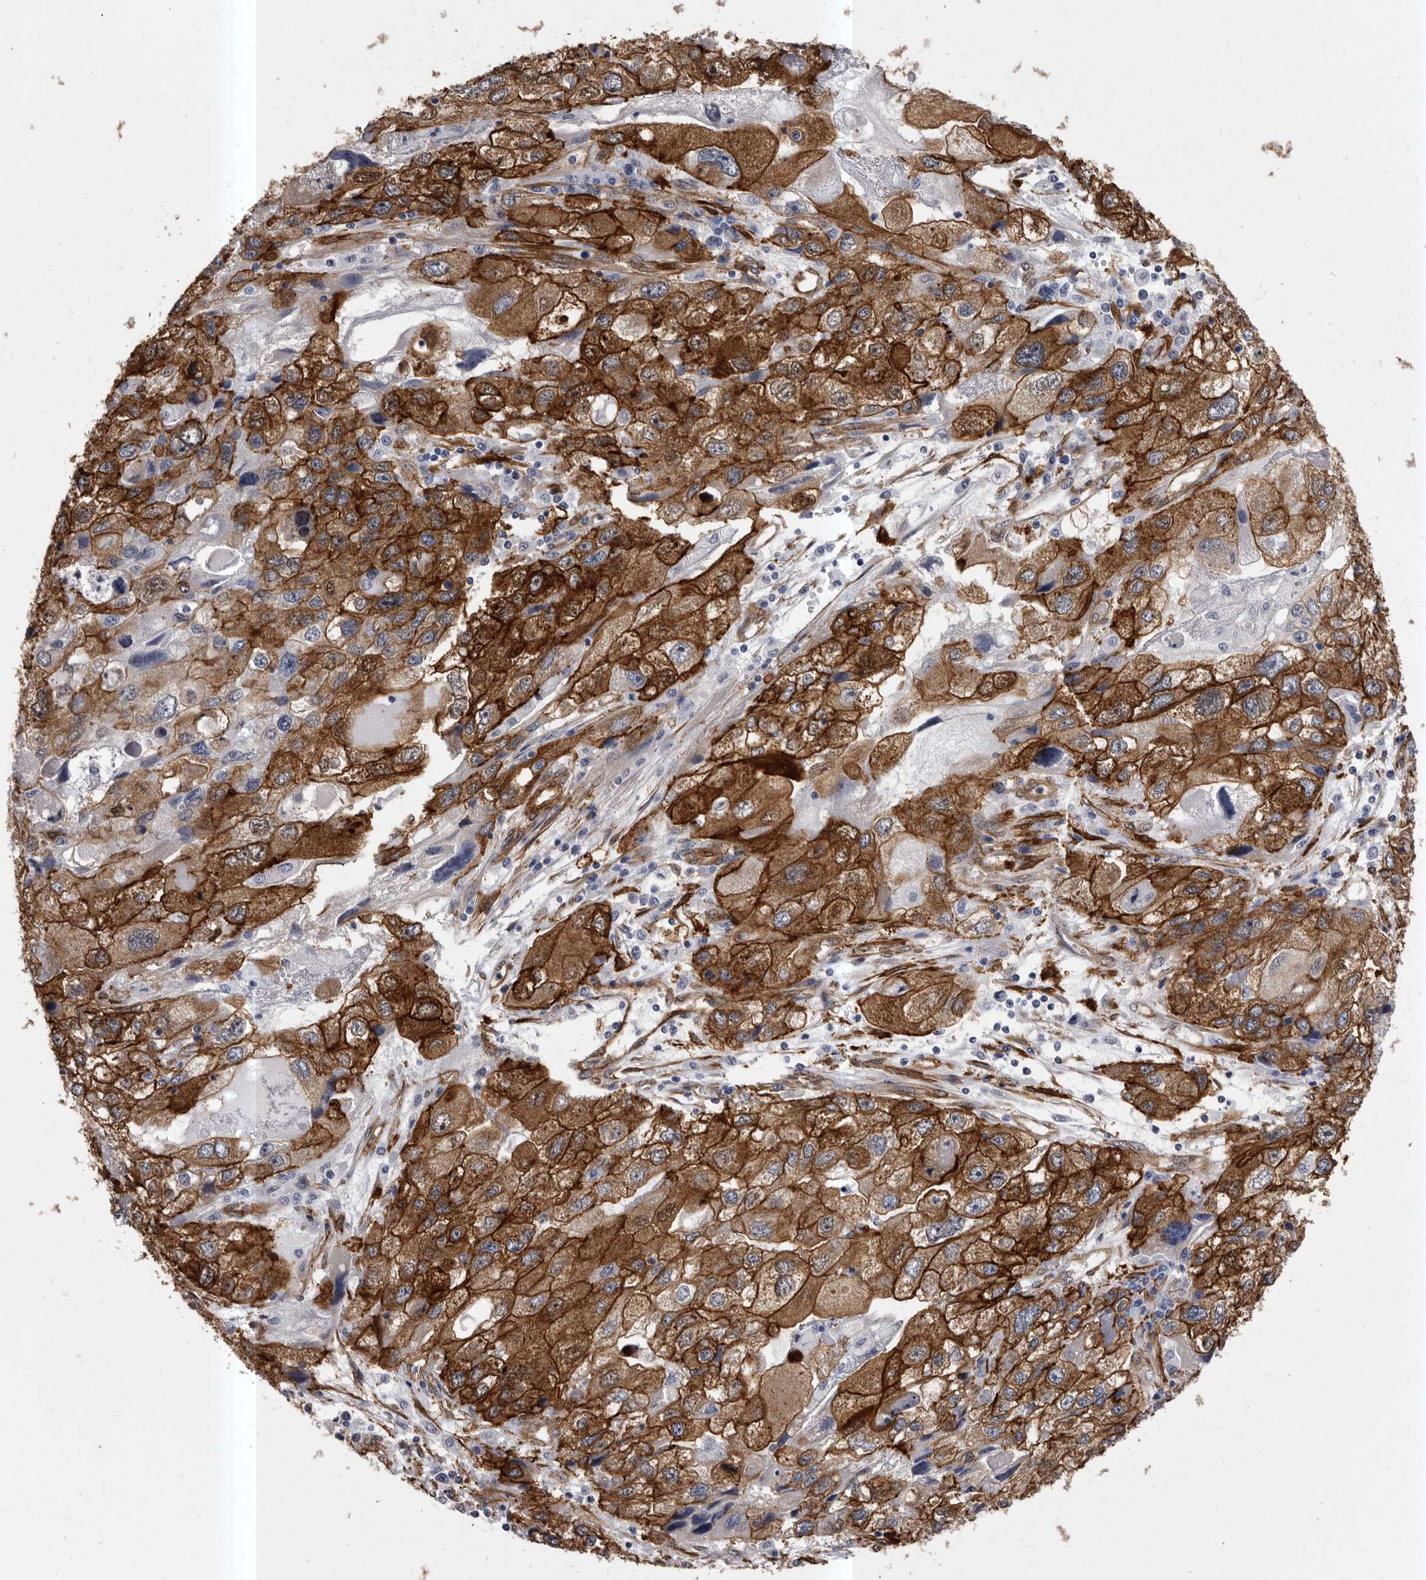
{"staining": {"intensity": "strong", "quantity": ">75%", "location": "cytoplasmic/membranous"}, "tissue": "endometrial cancer", "cell_type": "Tumor cells", "image_type": "cancer", "snomed": [{"axis": "morphology", "description": "Adenocarcinoma, NOS"}, {"axis": "topography", "description": "Endometrium"}], "caption": "Protein staining displays strong cytoplasmic/membranous positivity in about >75% of tumor cells in adenocarcinoma (endometrial).", "gene": "ENAH", "patient": {"sex": "female", "age": 49}}